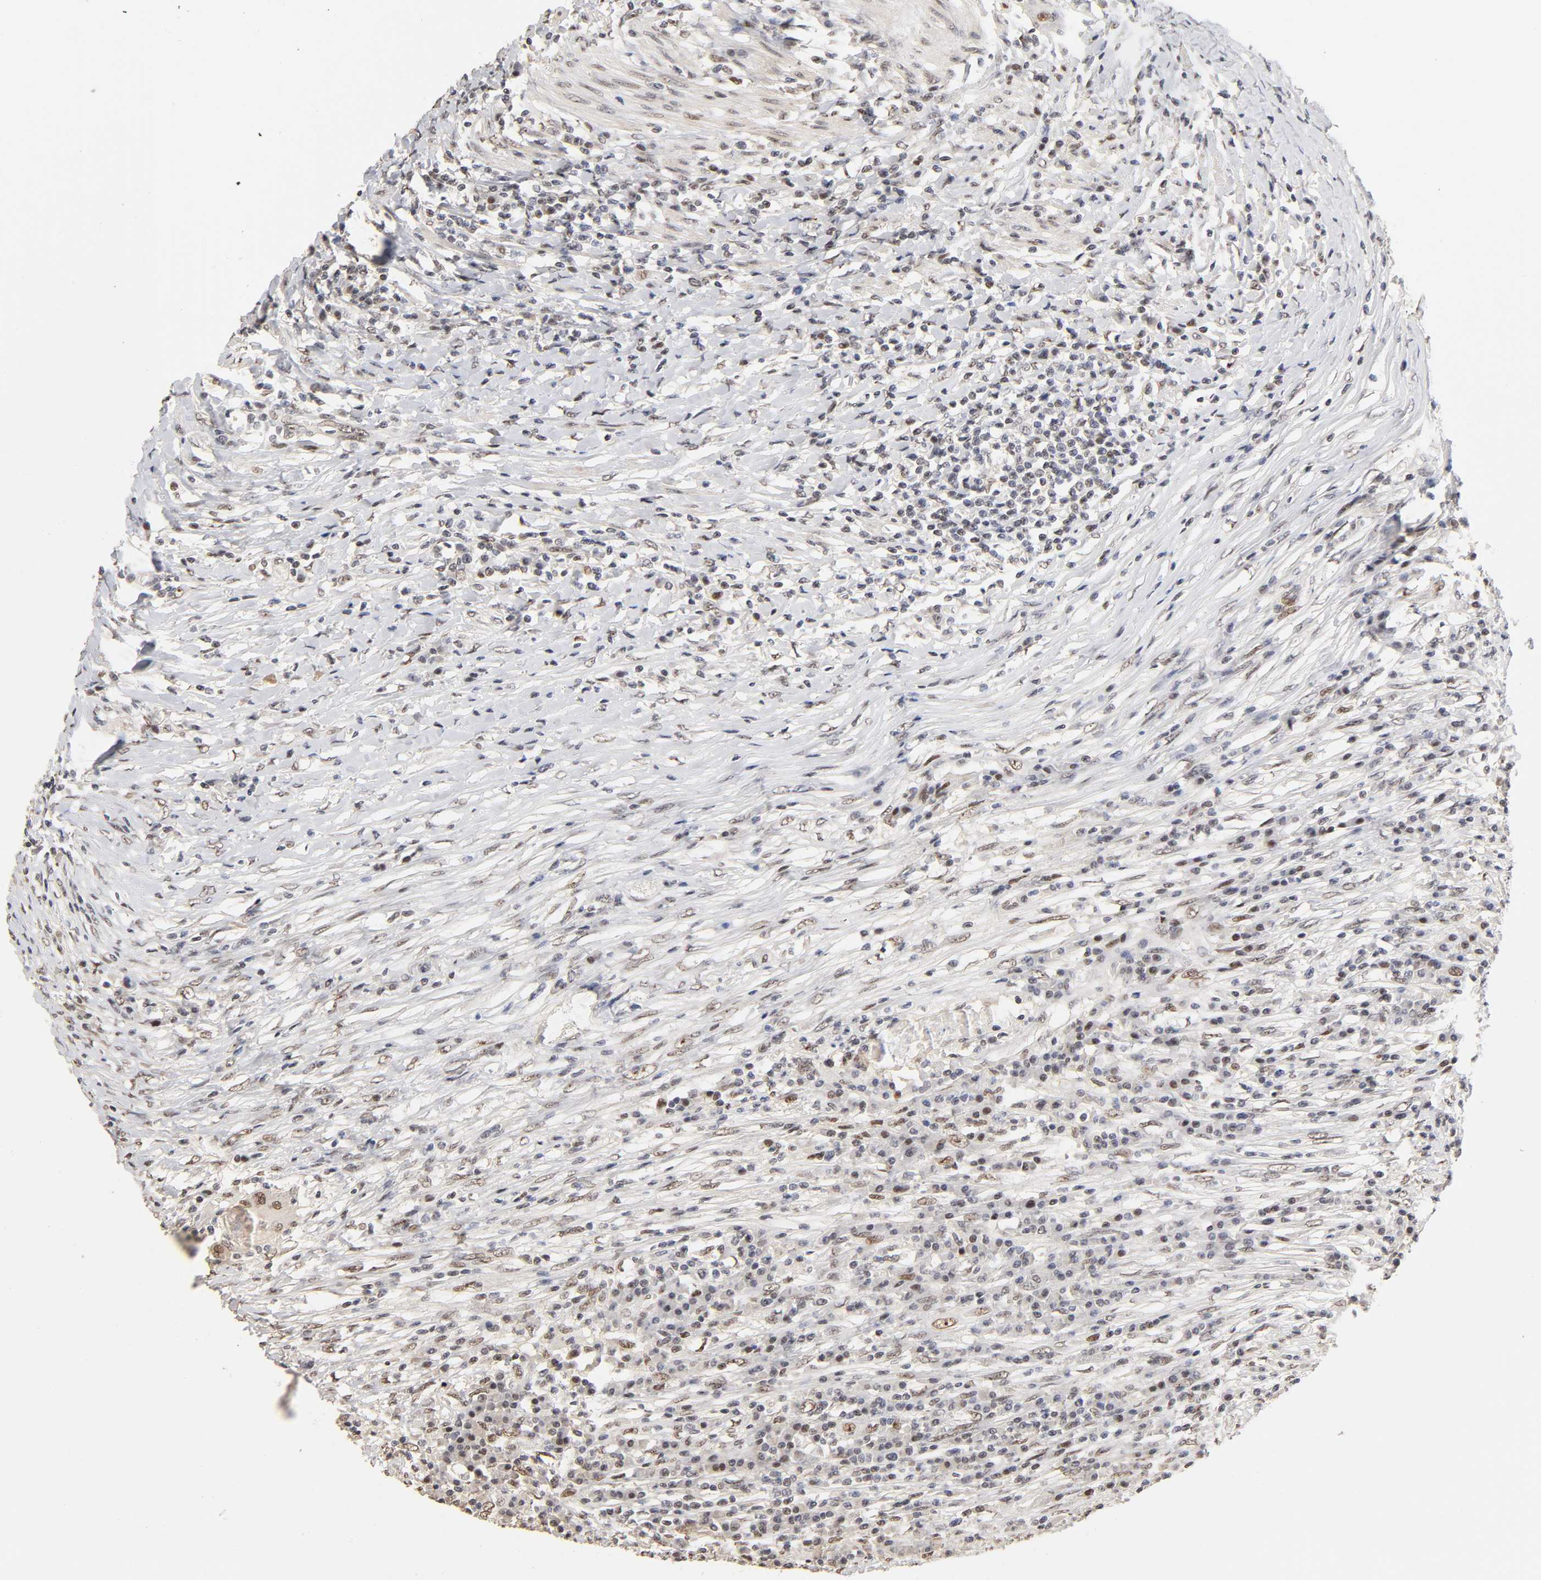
{"staining": {"intensity": "moderate", "quantity": "25%-75%", "location": "nuclear"}, "tissue": "colorectal cancer", "cell_type": "Tumor cells", "image_type": "cancer", "snomed": [{"axis": "morphology", "description": "Adenocarcinoma, NOS"}, {"axis": "topography", "description": "Colon"}], "caption": "The immunohistochemical stain shows moderate nuclear positivity in tumor cells of colorectal cancer (adenocarcinoma) tissue.", "gene": "TP53RK", "patient": {"sex": "female", "age": 78}}